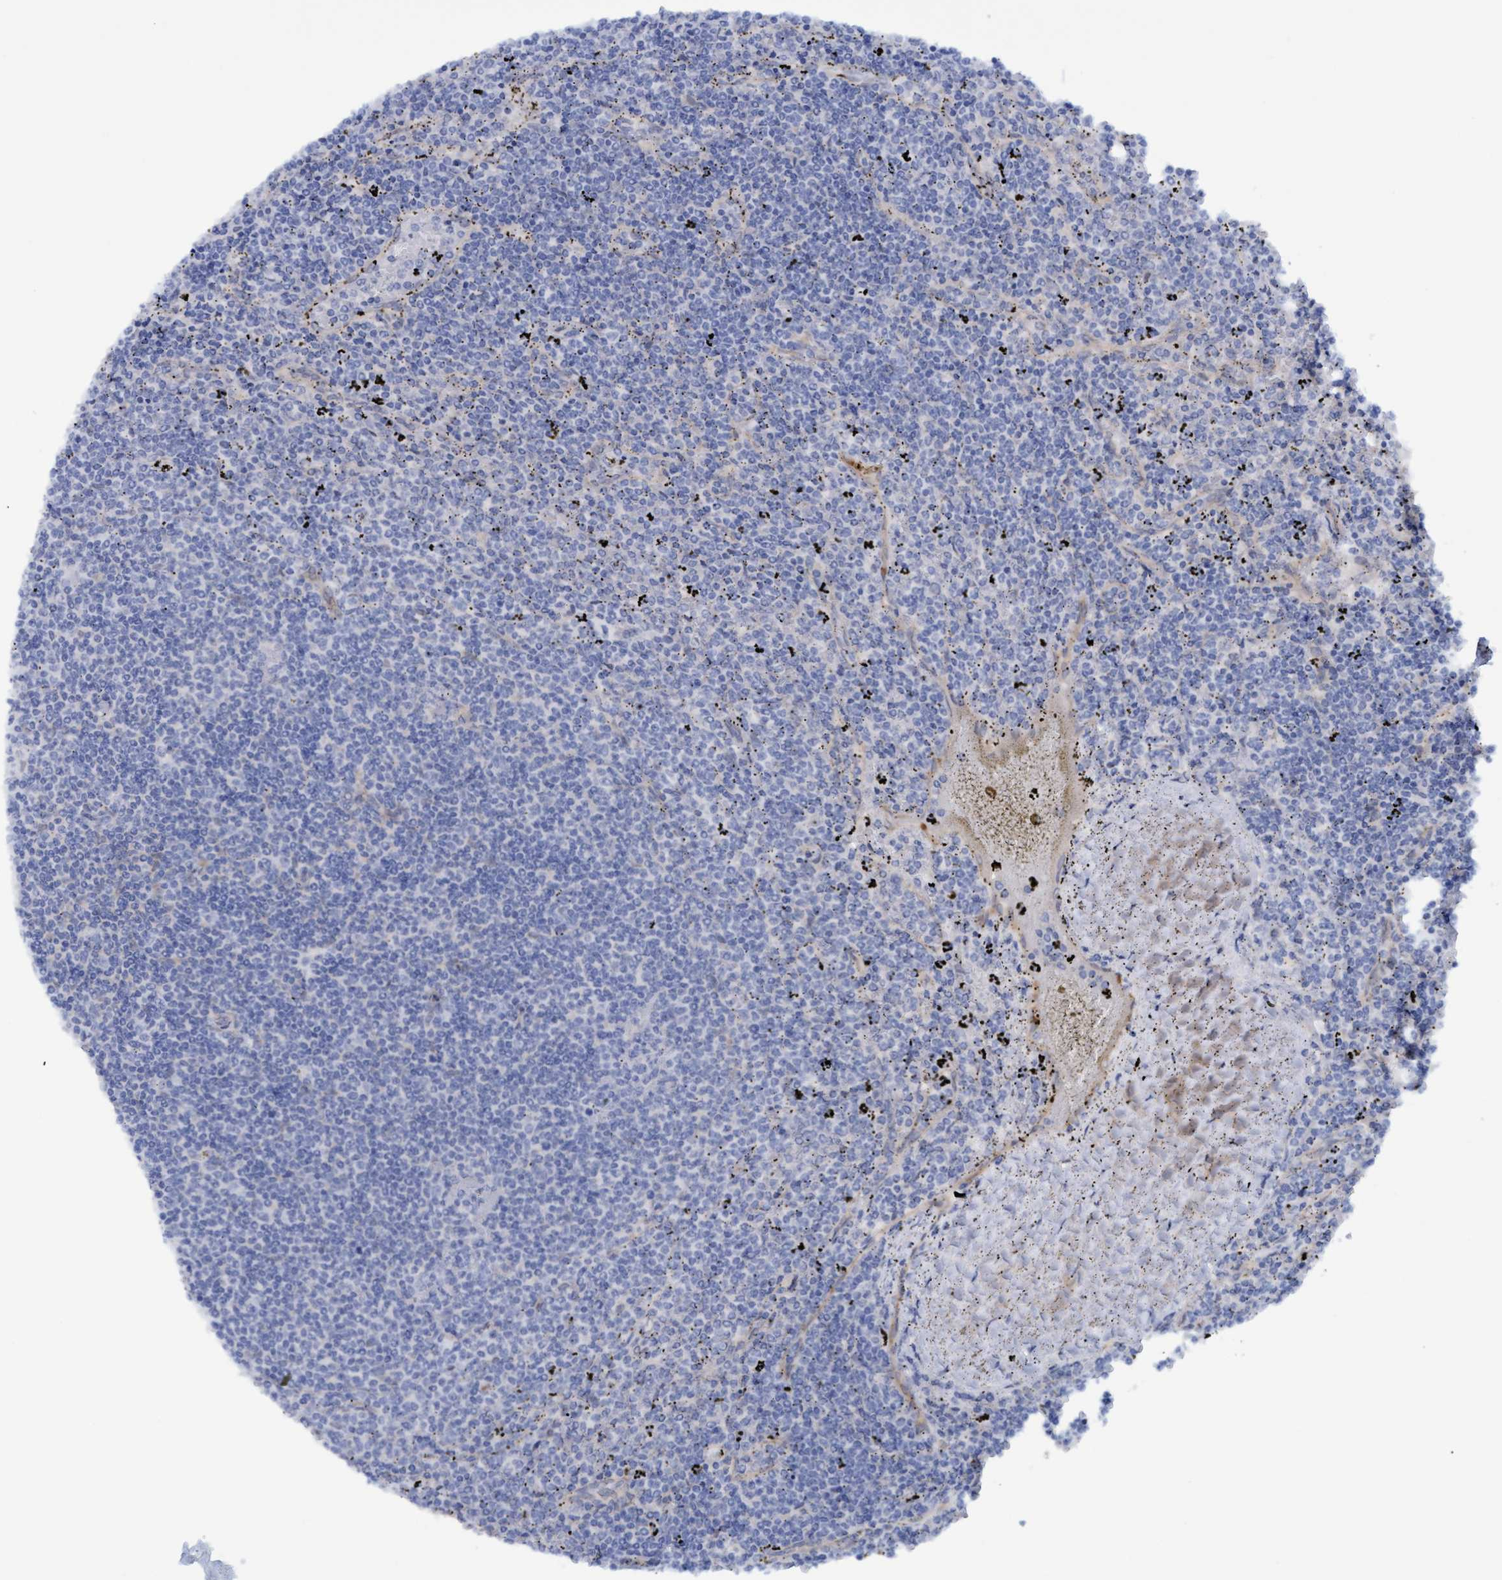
{"staining": {"intensity": "negative", "quantity": "none", "location": "none"}, "tissue": "lymphoma", "cell_type": "Tumor cells", "image_type": "cancer", "snomed": [{"axis": "morphology", "description": "Malignant lymphoma, non-Hodgkin's type, Low grade"}, {"axis": "topography", "description": "Spleen"}], "caption": "Immunohistochemistry (IHC) image of neoplastic tissue: human malignant lymphoma, non-Hodgkin's type (low-grade) stained with DAB shows no significant protein staining in tumor cells.", "gene": "STXBP1", "patient": {"sex": "female", "age": 50}}